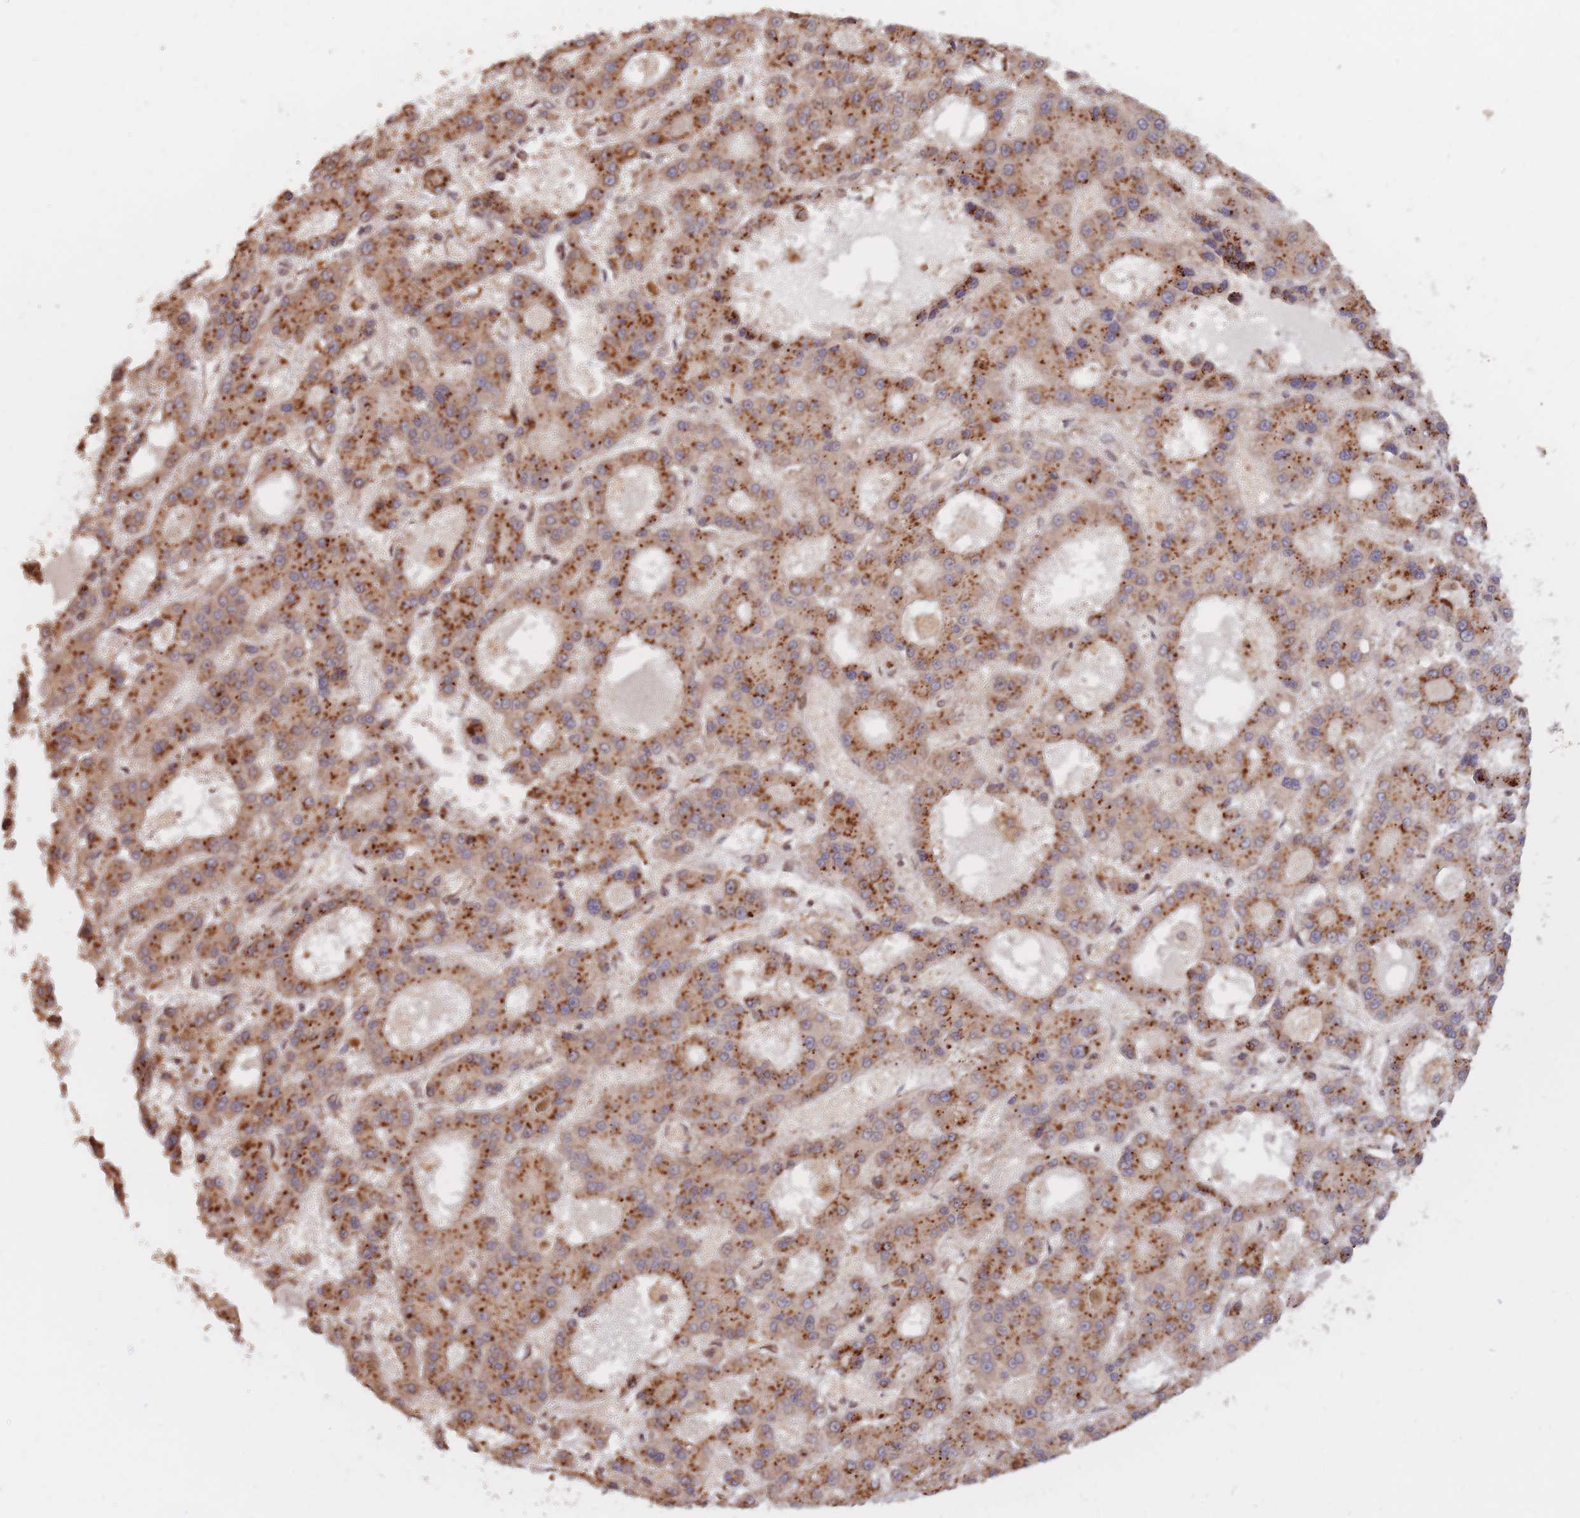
{"staining": {"intensity": "strong", "quantity": ">75%", "location": "cytoplasmic/membranous"}, "tissue": "liver cancer", "cell_type": "Tumor cells", "image_type": "cancer", "snomed": [{"axis": "morphology", "description": "Carcinoma, Hepatocellular, NOS"}, {"axis": "topography", "description": "Liver"}], "caption": "Liver cancer stained with DAB (3,3'-diaminobenzidine) immunohistochemistry exhibits high levels of strong cytoplasmic/membranous positivity in about >75% of tumor cells. The staining was performed using DAB, with brown indicating positive protein expression. Nuclei are stained blue with hematoxylin.", "gene": "SRA1", "patient": {"sex": "male", "age": 70}}